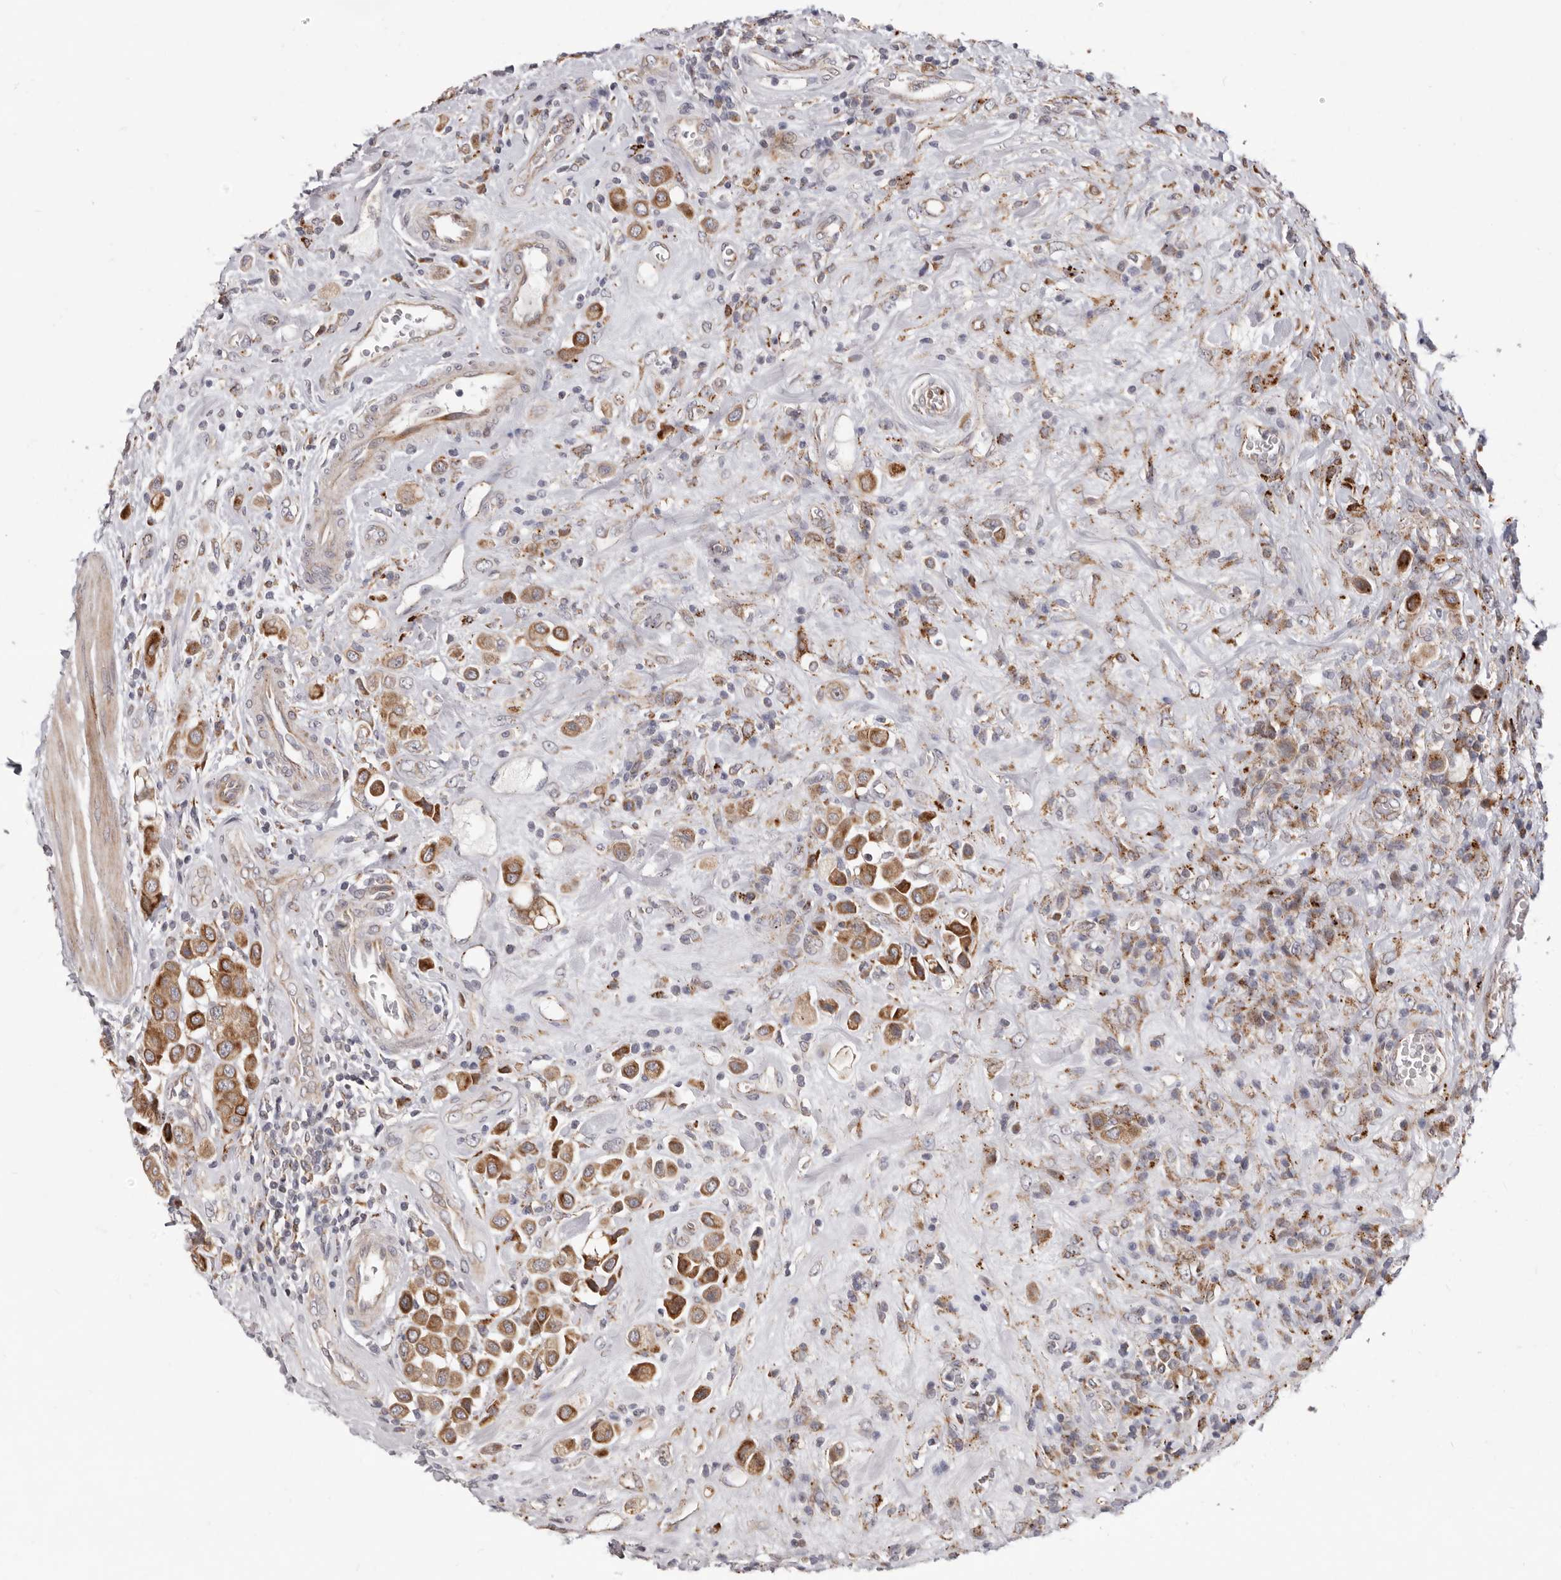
{"staining": {"intensity": "moderate", "quantity": ">75%", "location": "cytoplasmic/membranous"}, "tissue": "urothelial cancer", "cell_type": "Tumor cells", "image_type": "cancer", "snomed": [{"axis": "morphology", "description": "Urothelial carcinoma, High grade"}, {"axis": "topography", "description": "Urinary bladder"}], "caption": "IHC (DAB (3,3'-diaminobenzidine)) staining of urothelial carcinoma (high-grade) reveals moderate cytoplasmic/membranous protein positivity in approximately >75% of tumor cells.", "gene": "TOR3A", "patient": {"sex": "male", "age": 50}}